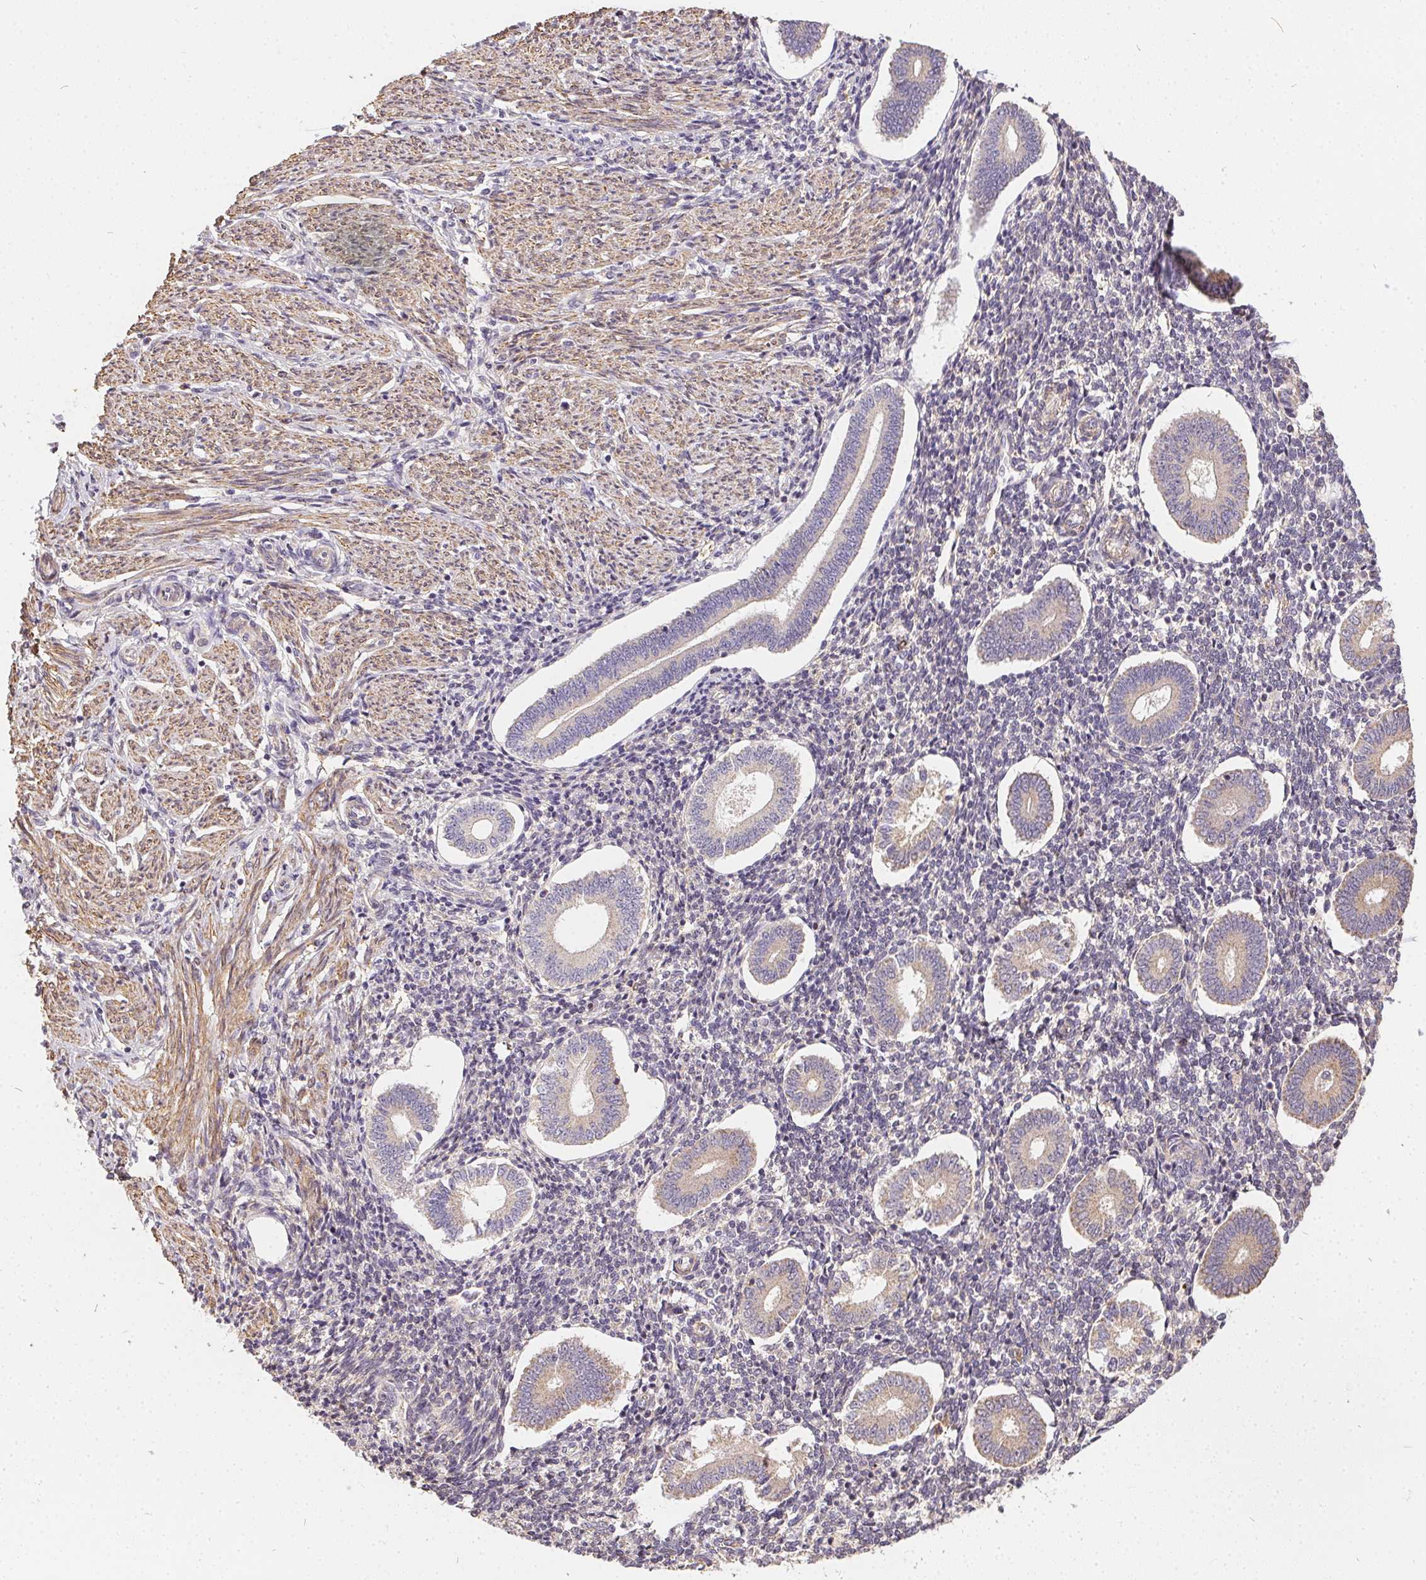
{"staining": {"intensity": "negative", "quantity": "none", "location": "none"}, "tissue": "endometrium", "cell_type": "Cells in endometrial stroma", "image_type": "normal", "snomed": [{"axis": "morphology", "description": "Normal tissue, NOS"}, {"axis": "topography", "description": "Endometrium"}], "caption": "Cells in endometrial stroma show no significant staining in normal endometrium. (DAB (3,3'-diaminobenzidine) IHC with hematoxylin counter stain).", "gene": "REV3L", "patient": {"sex": "female", "age": 40}}